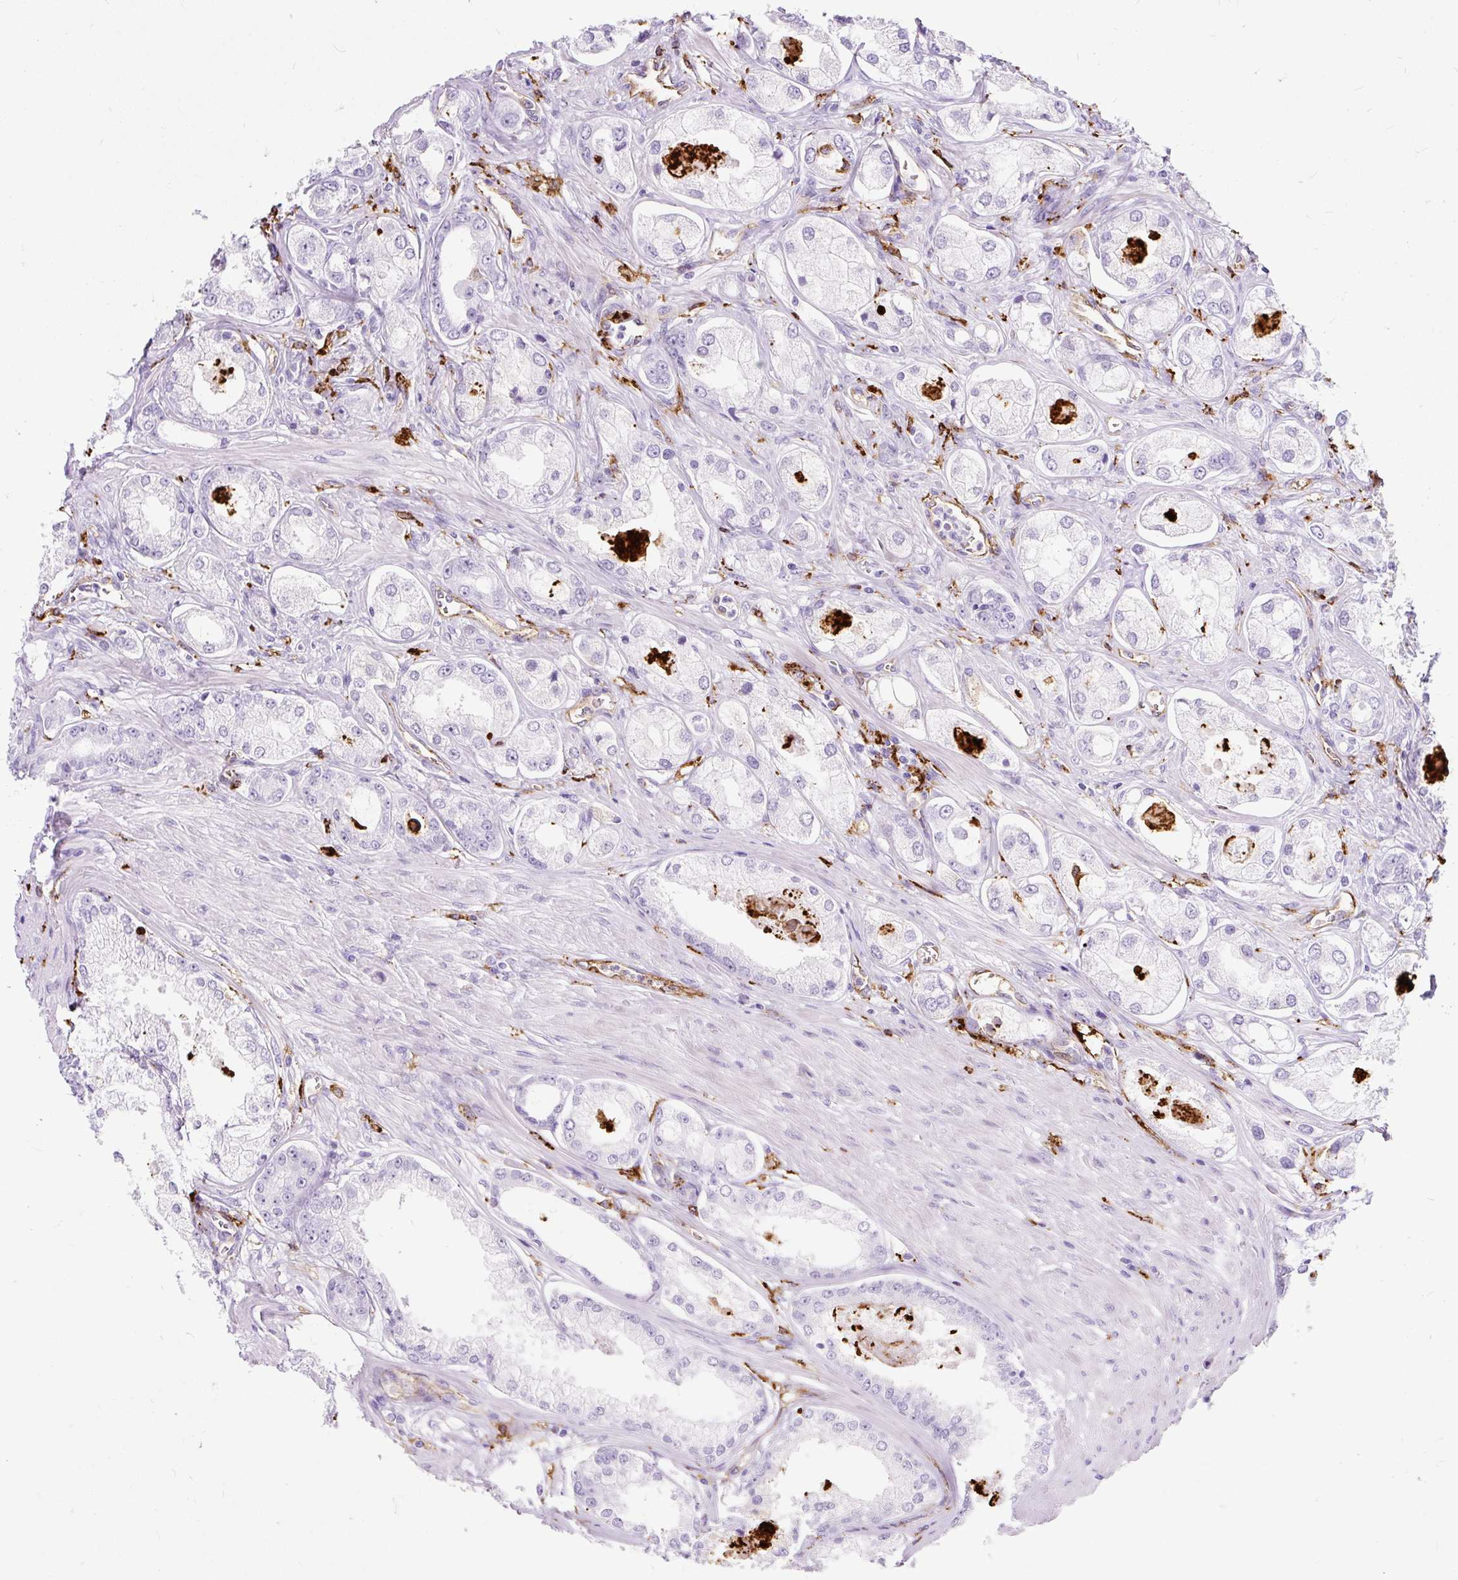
{"staining": {"intensity": "negative", "quantity": "none", "location": "none"}, "tissue": "prostate cancer", "cell_type": "Tumor cells", "image_type": "cancer", "snomed": [{"axis": "morphology", "description": "Adenocarcinoma, Low grade"}, {"axis": "topography", "description": "Prostate"}], "caption": "Micrograph shows no significant protein expression in tumor cells of adenocarcinoma (low-grade) (prostate). The staining was performed using DAB (3,3'-diaminobenzidine) to visualize the protein expression in brown, while the nuclei were stained in blue with hematoxylin (Magnification: 20x).", "gene": "HLA-DRA", "patient": {"sex": "male", "age": 68}}